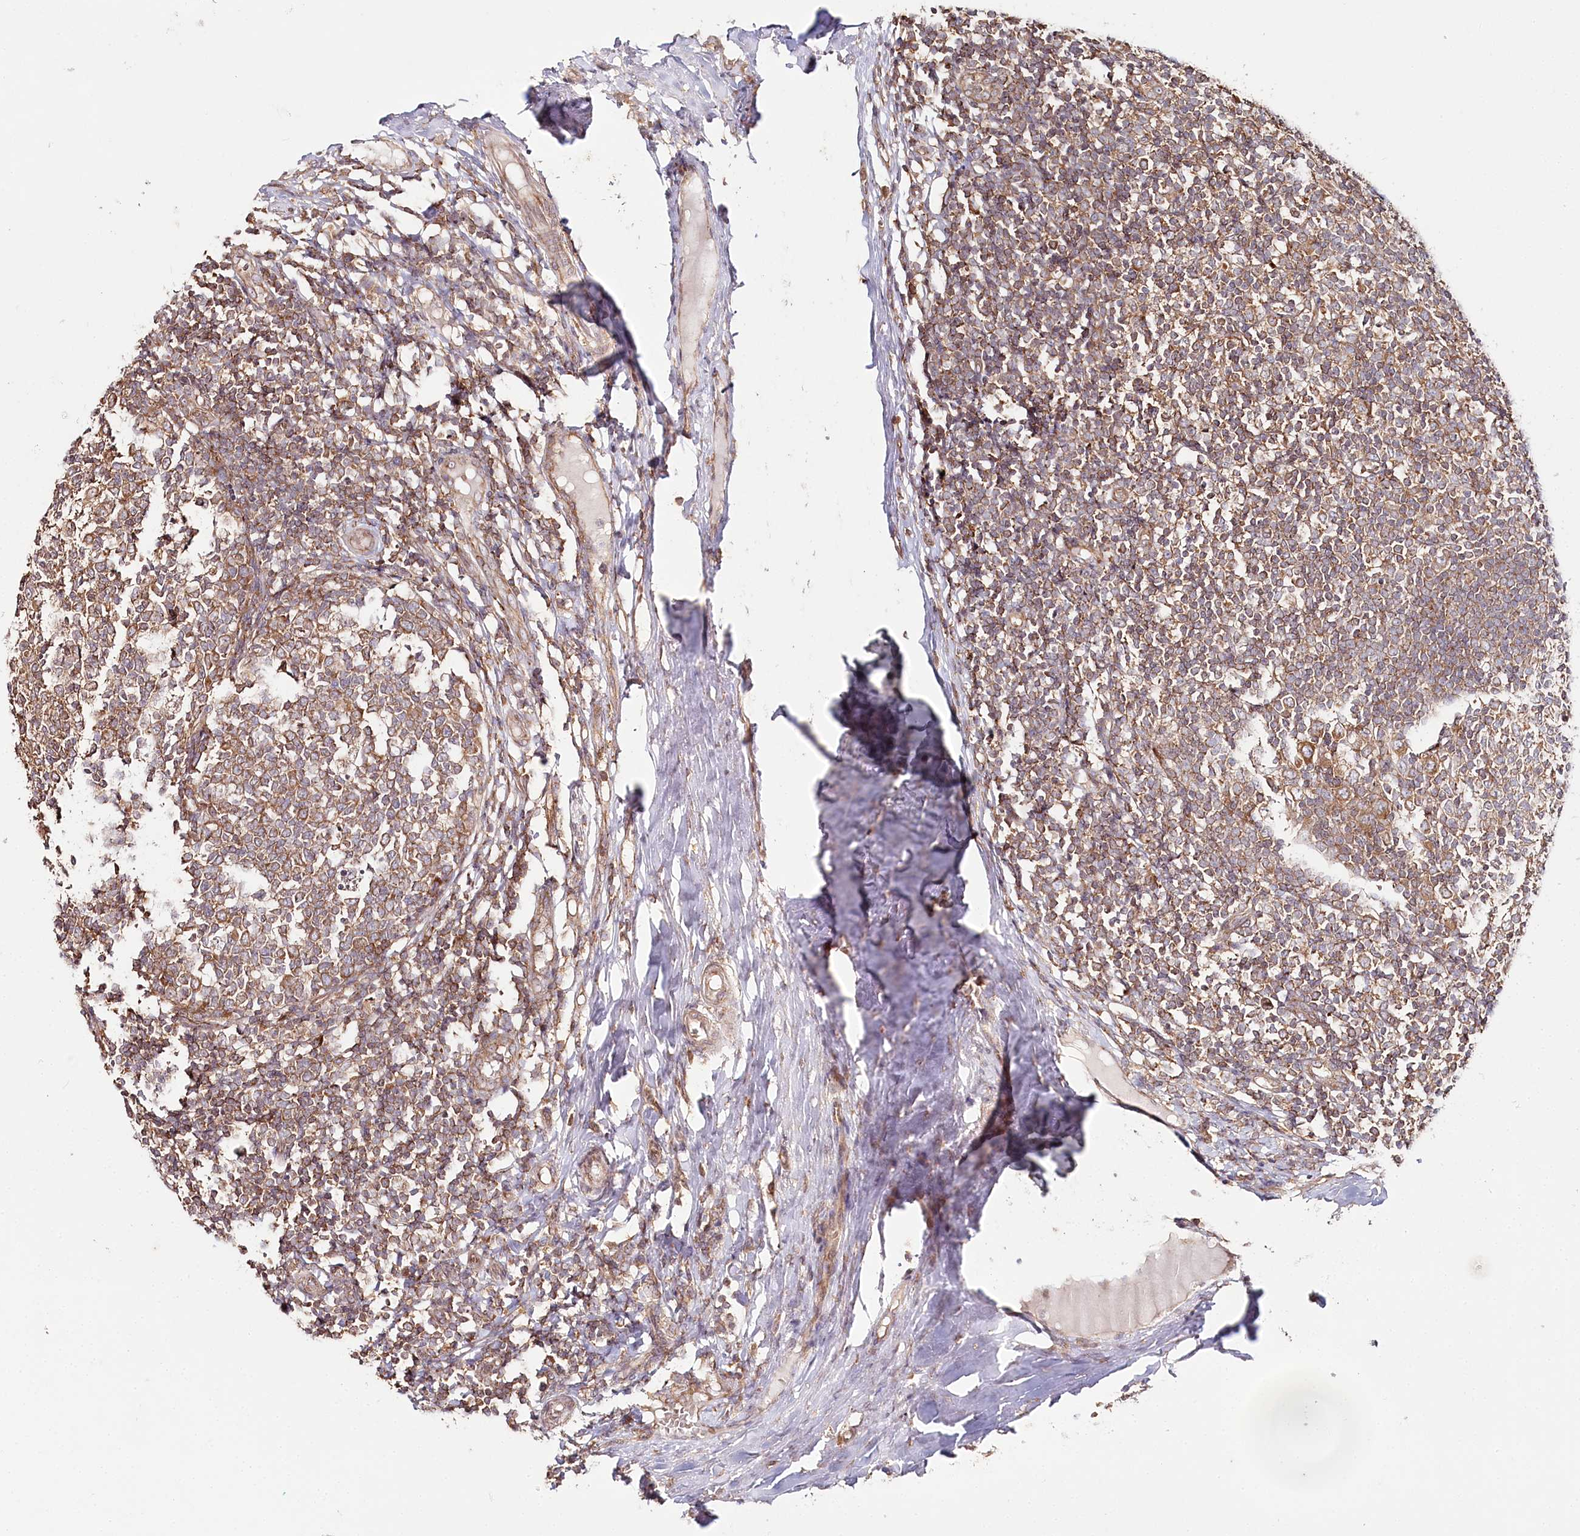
{"staining": {"intensity": "moderate", "quantity": ">75%", "location": "cytoplasmic/membranous"}, "tissue": "tonsil", "cell_type": "Germinal center cells", "image_type": "normal", "snomed": [{"axis": "morphology", "description": "Normal tissue, NOS"}, {"axis": "topography", "description": "Tonsil"}], "caption": "DAB (3,3'-diaminobenzidine) immunohistochemical staining of unremarkable tonsil exhibits moderate cytoplasmic/membranous protein positivity in approximately >75% of germinal center cells.", "gene": "OTUD4", "patient": {"sex": "female", "age": 19}}